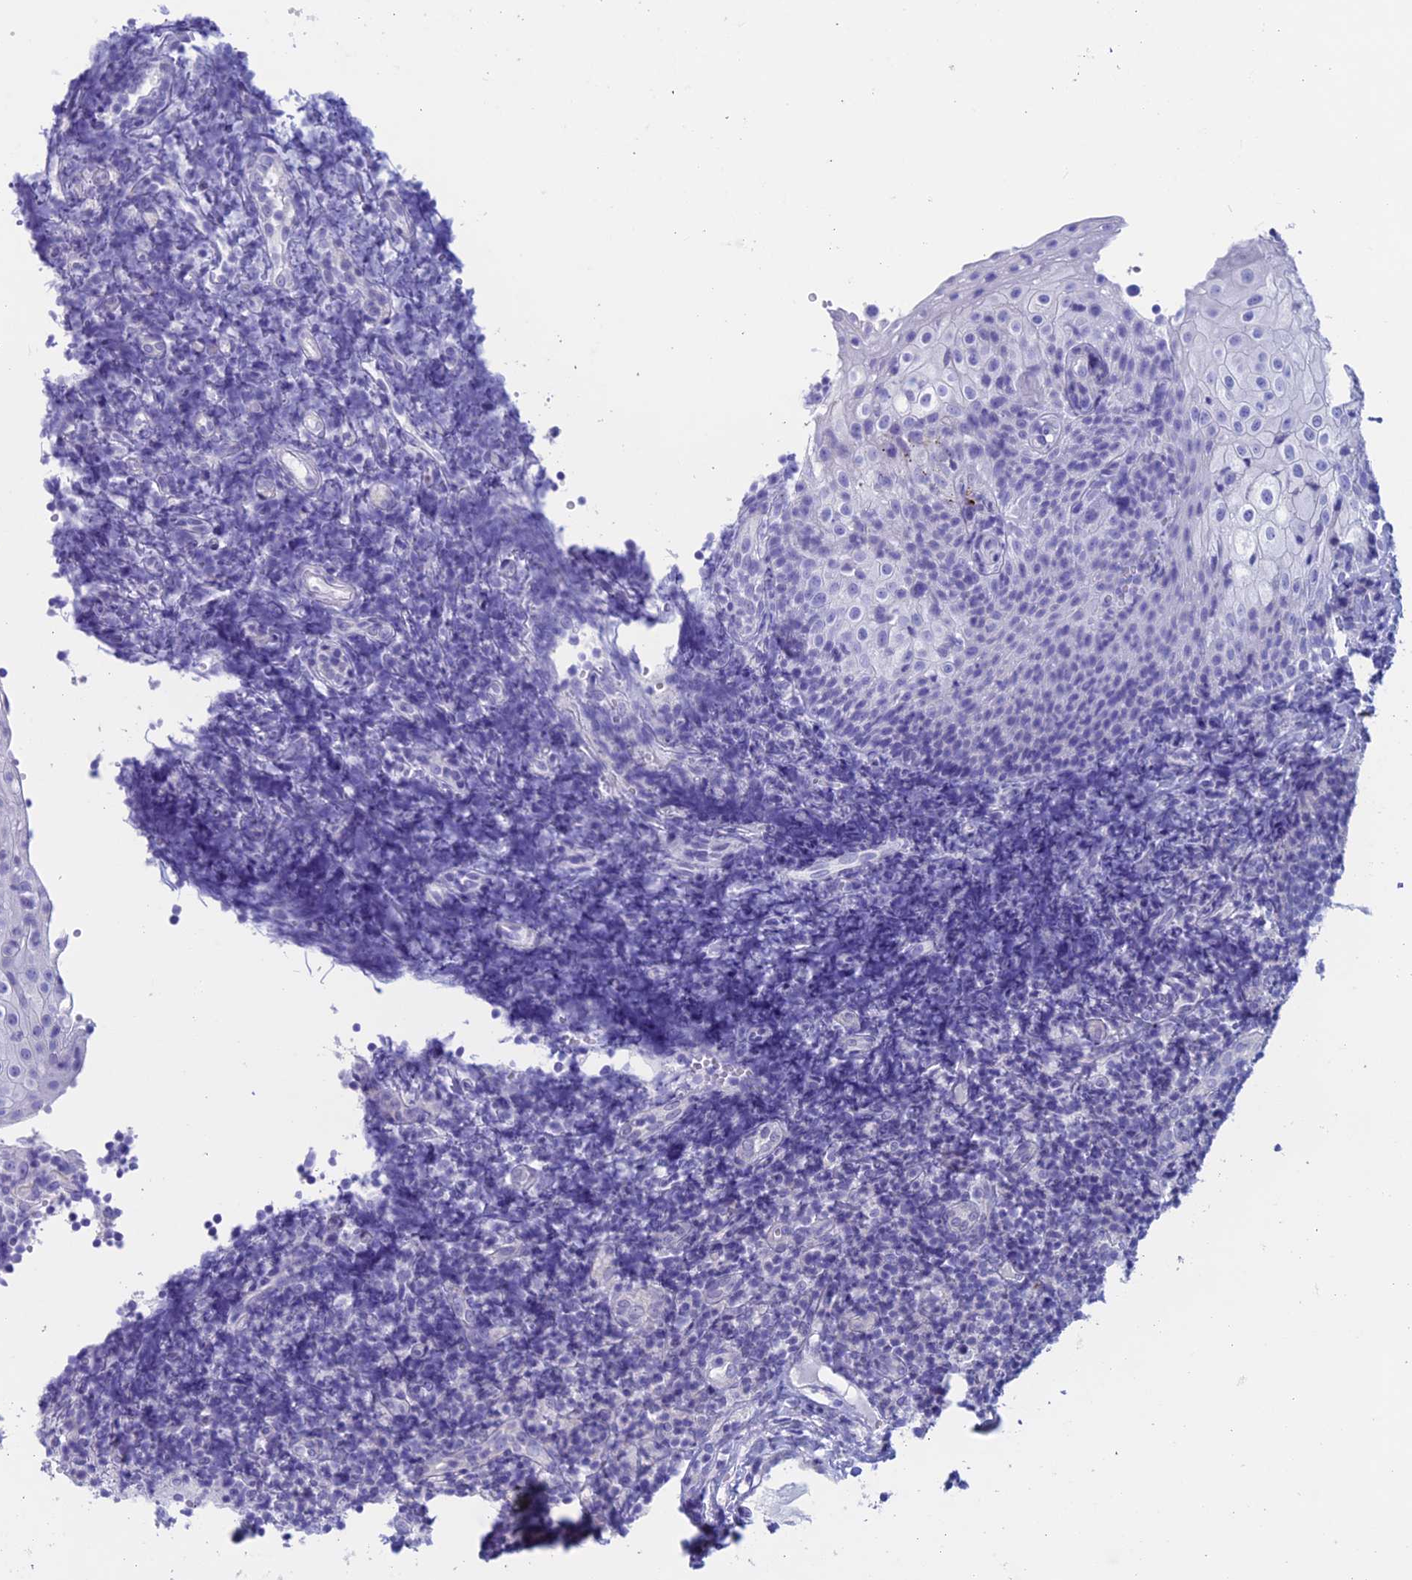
{"staining": {"intensity": "negative", "quantity": "none", "location": "none"}, "tissue": "tonsil", "cell_type": "Germinal center cells", "image_type": "normal", "snomed": [{"axis": "morphology", "description": "Normal tissue, NOS"}, {"axis": "topography", "description": "Tonsil"}], "caption": "This micrograph is of normal tonsil stained with IHC to label a protein in brown with the nuclei are counter-stained blue. There is no staining in germinal center cells. The staining is performed using DAB brown chromogen with nuclei counter-stained in using hematoxylin.", "gene": "RP1", "patient": {"sex": "female", "age": 40}}